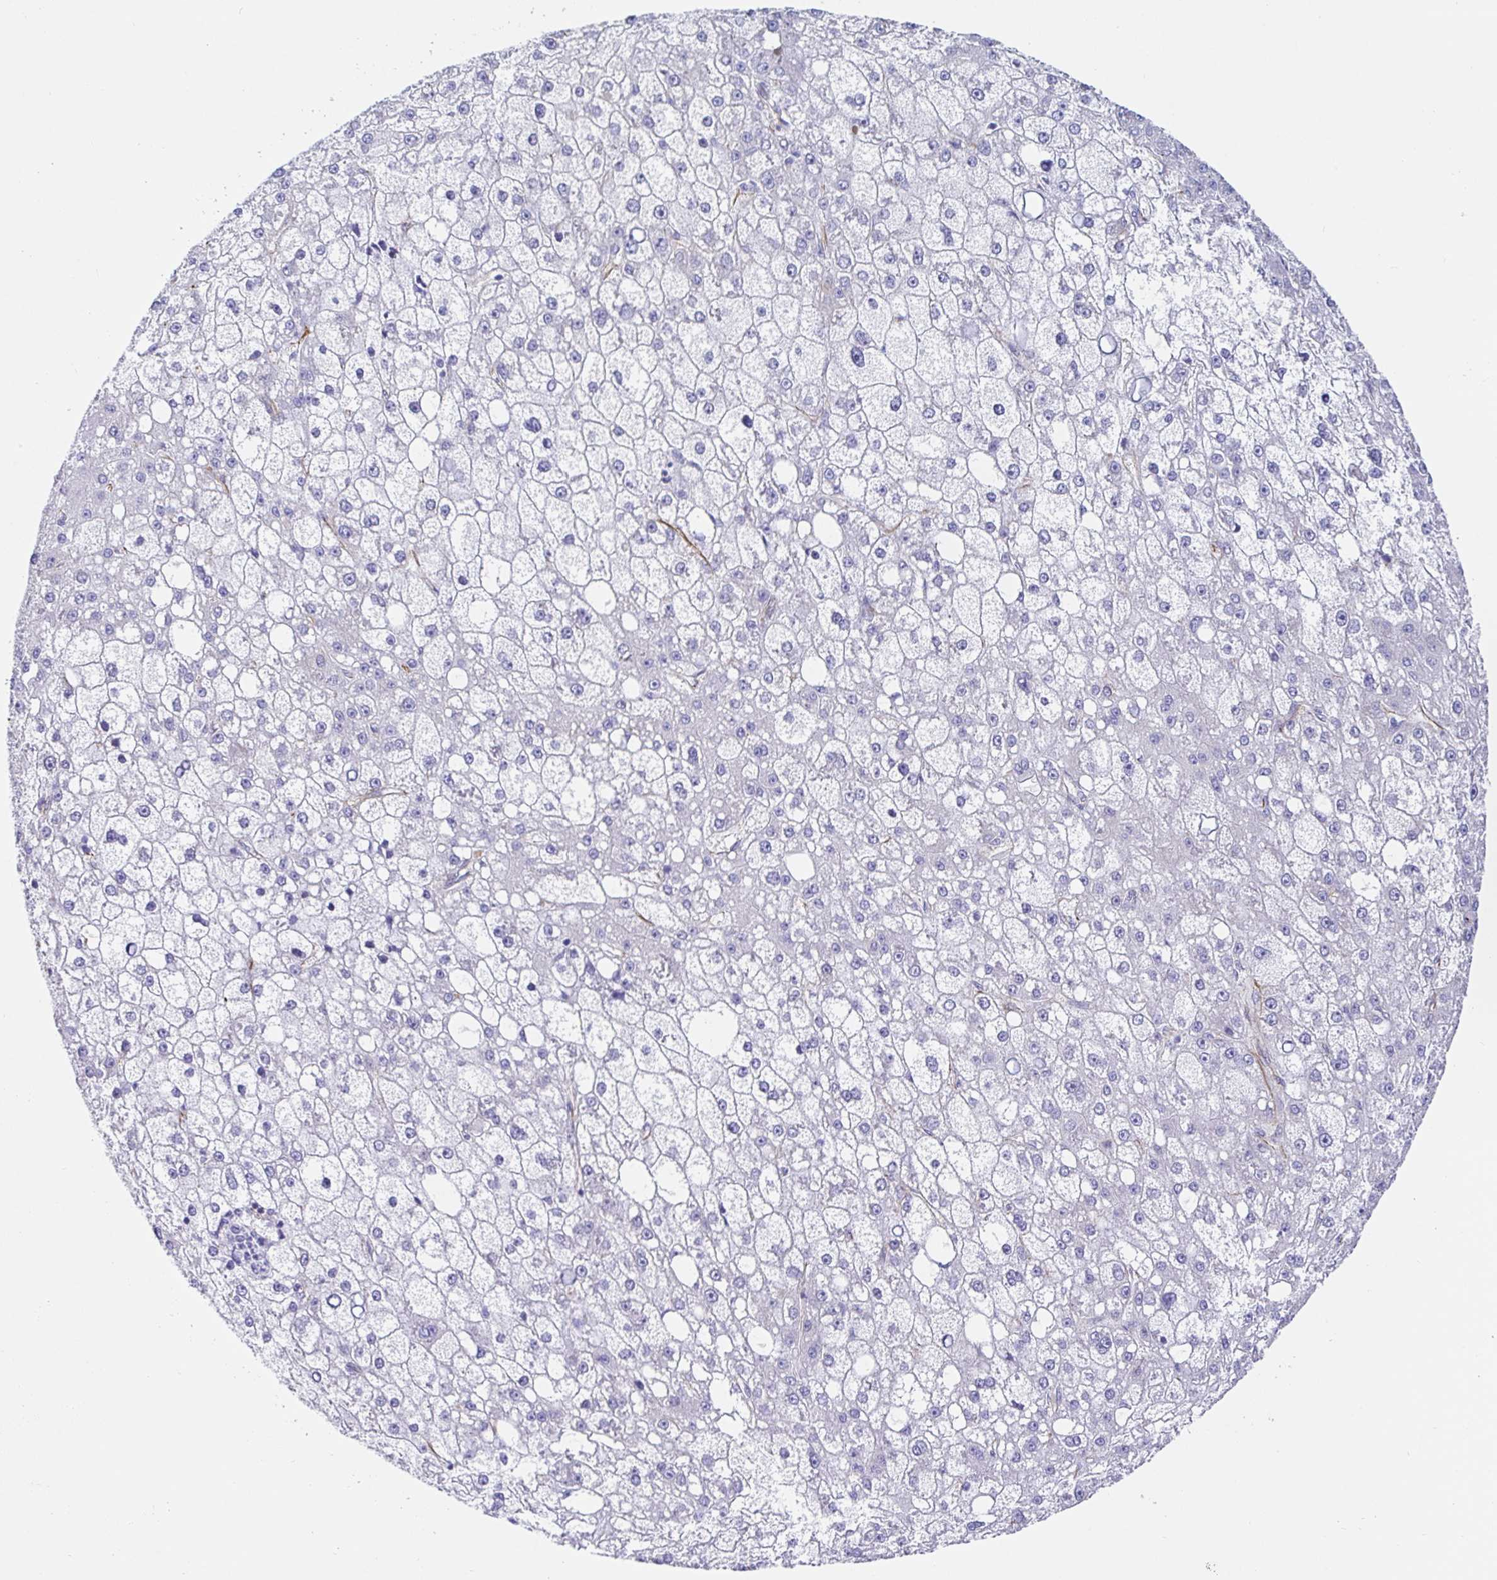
{"staining": {"intensity": "negative", "quantity": "none", "location": "none"}, "tissue": "liver cancer", "cell_type": "Tumor cells", "image_type": "cancer", "snomed": [{"axis": "morphology", "description": "Carcinoma, Hepatocellular, NOS"}, {"axis": "topography", "description": "Liver"}], "caption": "Tumor cells are negative for brown protein staining in liver cancer. The staining is performed using DAB (3,3'-diaminobenzidine) brown chromogen with nuclei counter-stained in using hematoxylin.", "gene": "DOCK1", "patient": {"sex": "male", "age": 67}}